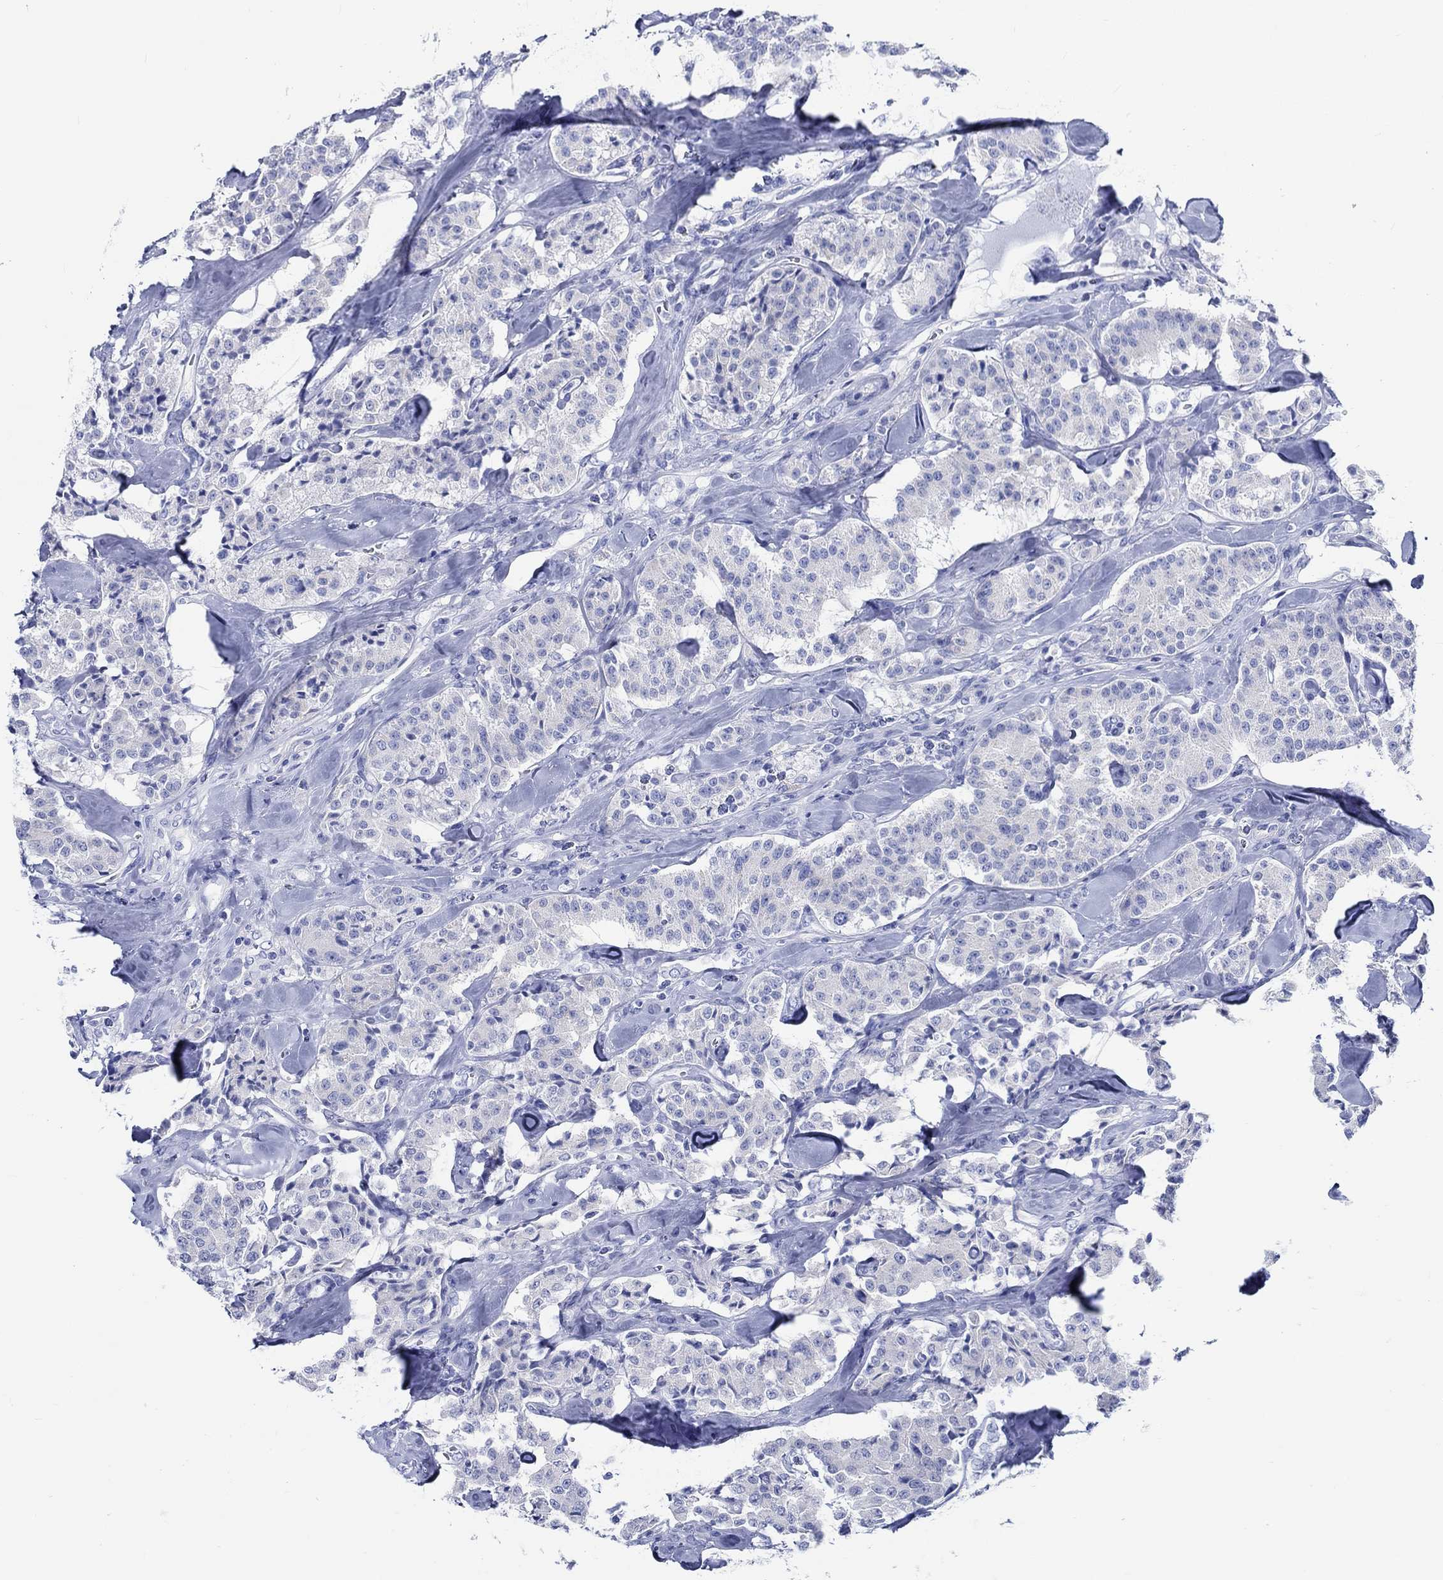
{"staining": {"intensity": "negative", "quantity": "none", "location": "none"}, "tissue": "carcinoid", "cell_type": "Tumor cells", "image_type": "cancer", "snomed": [{"axis": "morphology", "description": "Carcinoid, malignant, NOS"}, {"axis": "topography", "description": "Pancreas"}], "caption": "Immunohistochemistry micrograph of neoplastic tissue: carcinoid stained with DAB shows no significant protein staining in tumor cells.", "gene": "RD3L", "patient": {"sex": "male", "age": 41}}